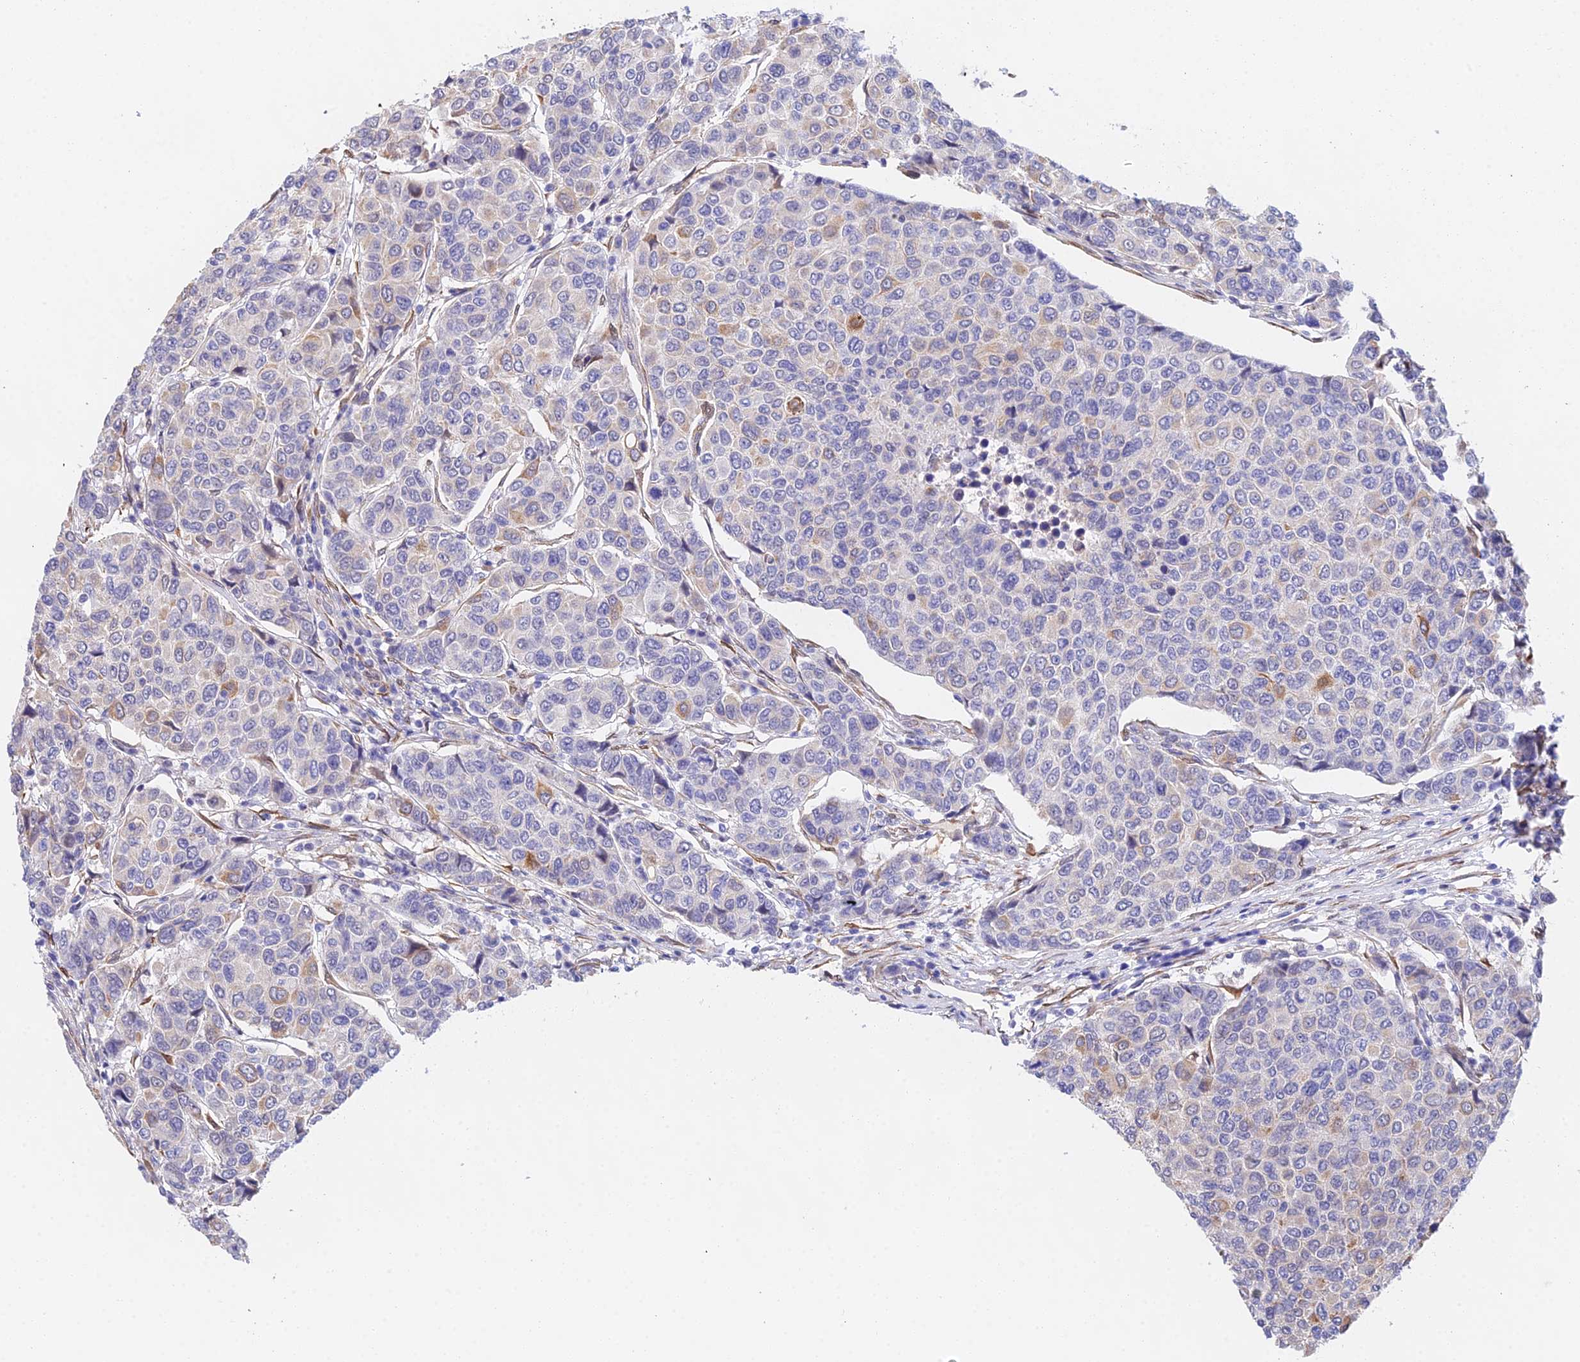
{"staining": {"intensity": "moderate", "quantity": "<25%", "location": "cytoplasmic/membranous"}, "tissue": "breast cancer", "cell_type": "Tumor cells", "image_type": "cancer", "snomed": [{"axis": "morphology", "description": "Duct carcinoma"}, {"axis": "topography", "description": "Breast"}], "caption": "DAB immunohistochemical staining of invasive ductal carcinoma (breast) demonstrates moderate cytoplasmic/membranous protein positivity in approximately <25% of tumor cells.", "gene": "MXRA7", "patient": {"sex": "female", "age": 55}}